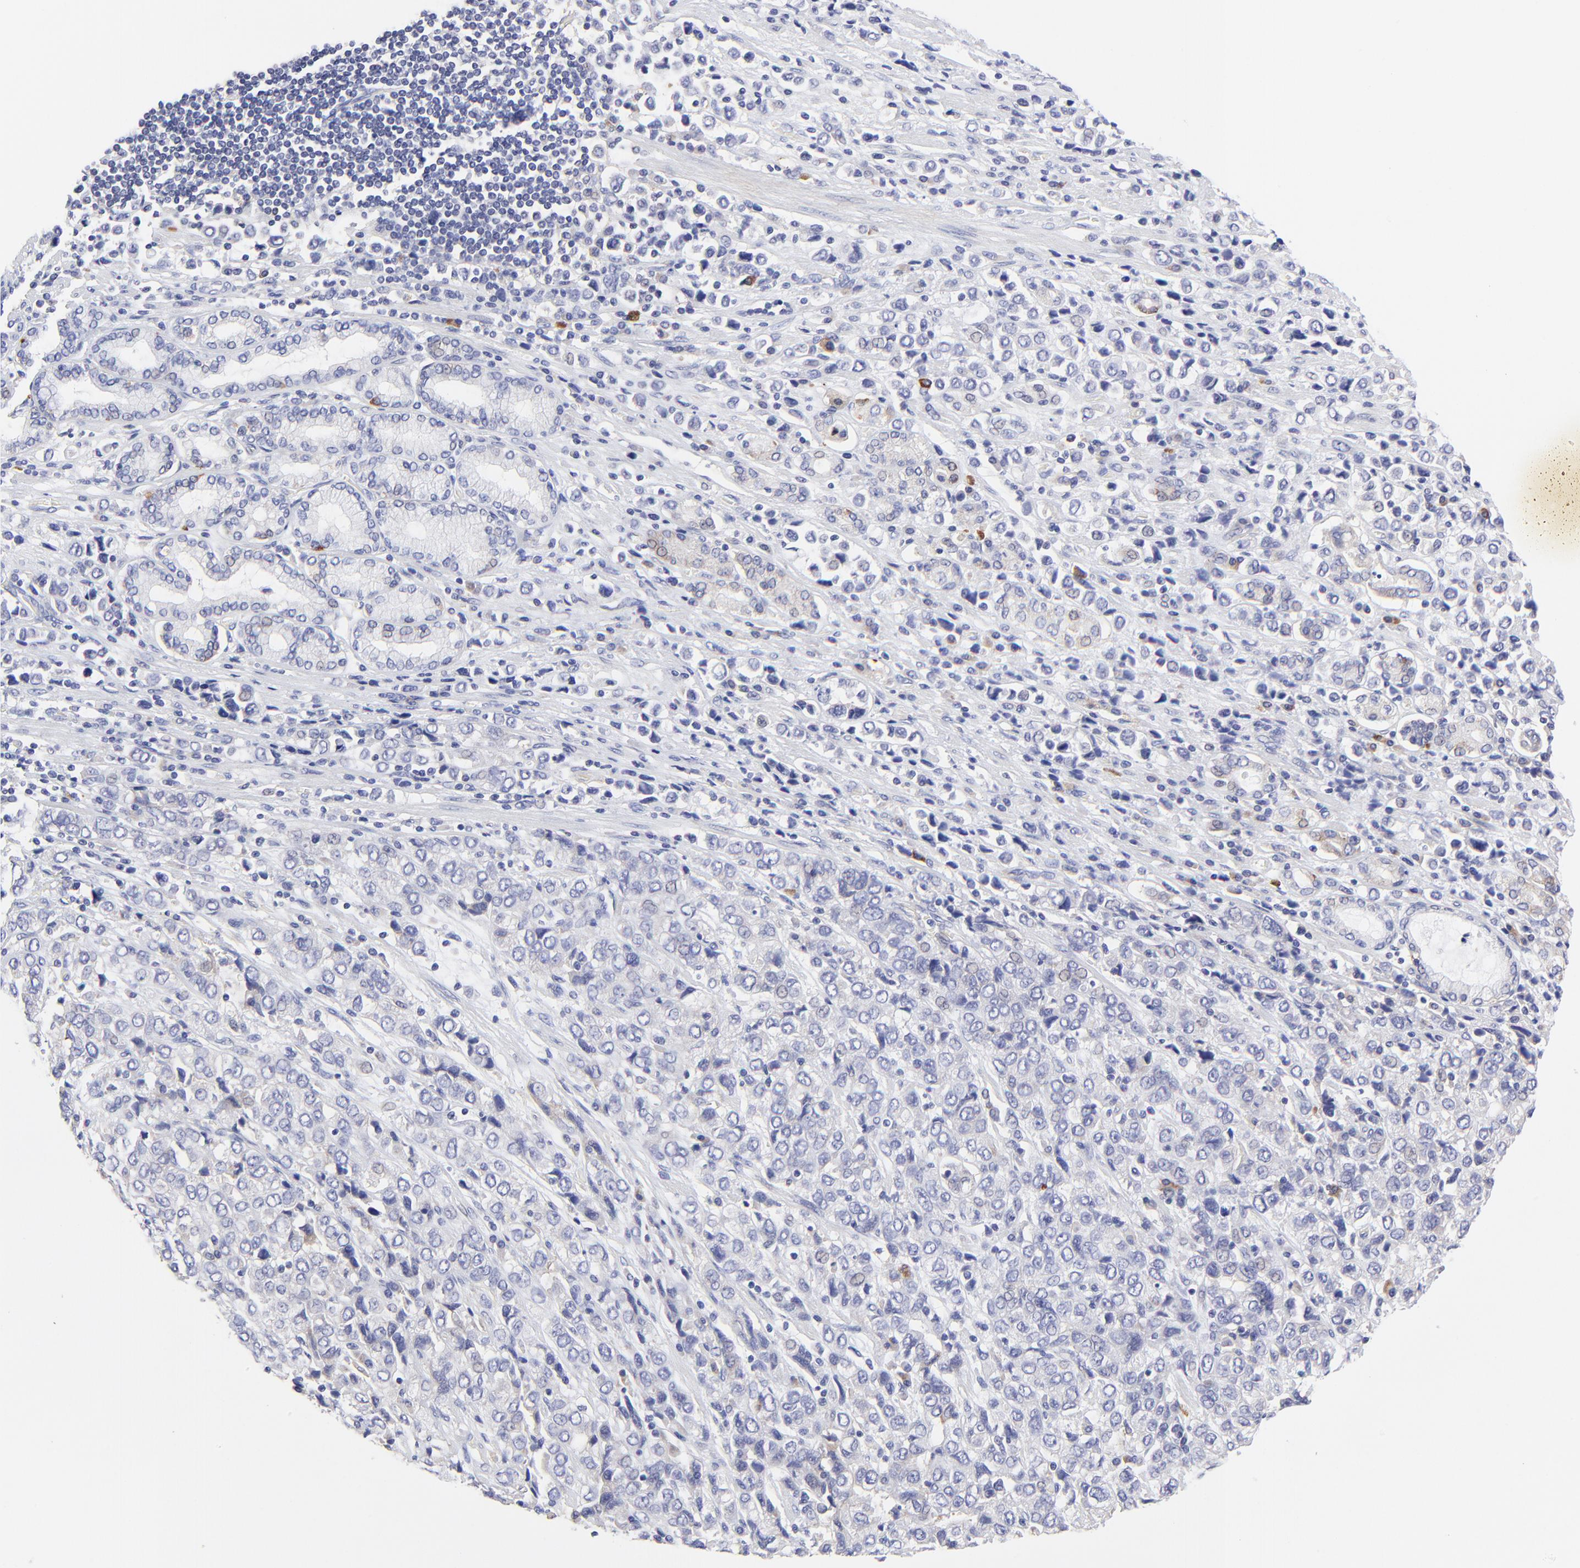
{"staining": {"intensity": "negative", "quantity": "none", "location": "none"}, "tissue": "stomach cancer", "cell_type": "Tumor cells", "image_type": "cancer", "snomed": [{"axis": "morphology", "description": "Adenocarcinoma, NOS"}, {"axis": "topography", "description": "Stomach, upper"}], "caption": "An IHC histopathology image of stomach adenocarcinoma is shown. There is no staining in tumor cells of stomach adenocarcinoma. (DAB IHC, high magnification).", "gene": "LHFPL1", "patient": {"sex": "male", "age": 76}}